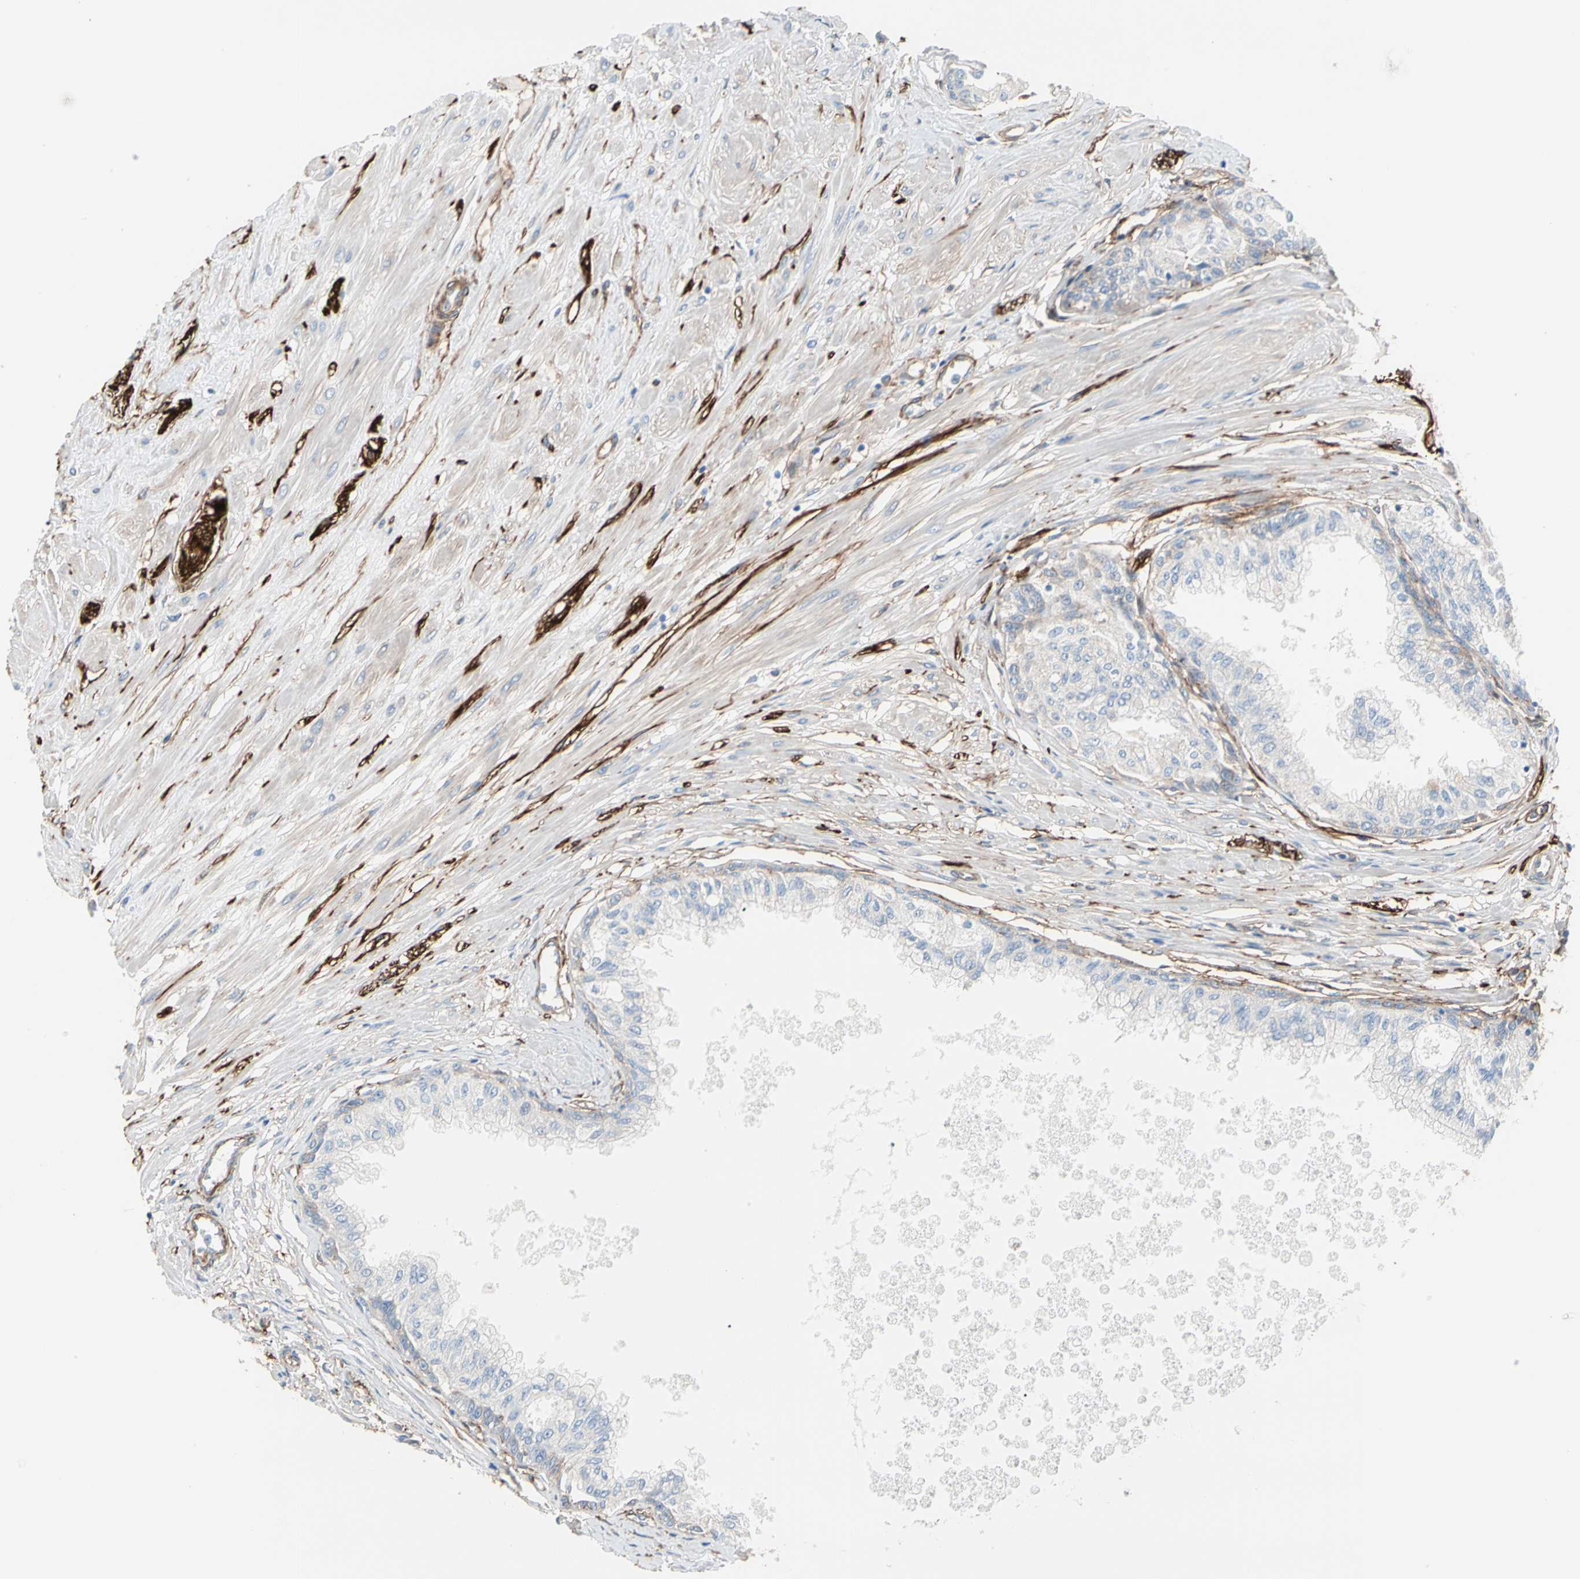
{"staining": {"intensity": "weak", "quantity": "<25%", "location": "cytoplasmic/membranous"}, "tissue": "prostate", "cell_type": "Glandular cells", "image_type": "normal", "snomed": [{"axis": "morphology", "description": "Normal tissue, NOS"}, {"axis": "topography", "description": "Prostate"}, {"axis": "topography", "description": "Seminal veicle"}], "caption": "This is an immunohistochemistry photomicrograph of benign prostate. There is no positivity in glandular cells.", "gene": "EPB41L2", "patient": {"sex": "male", "age": 60}}